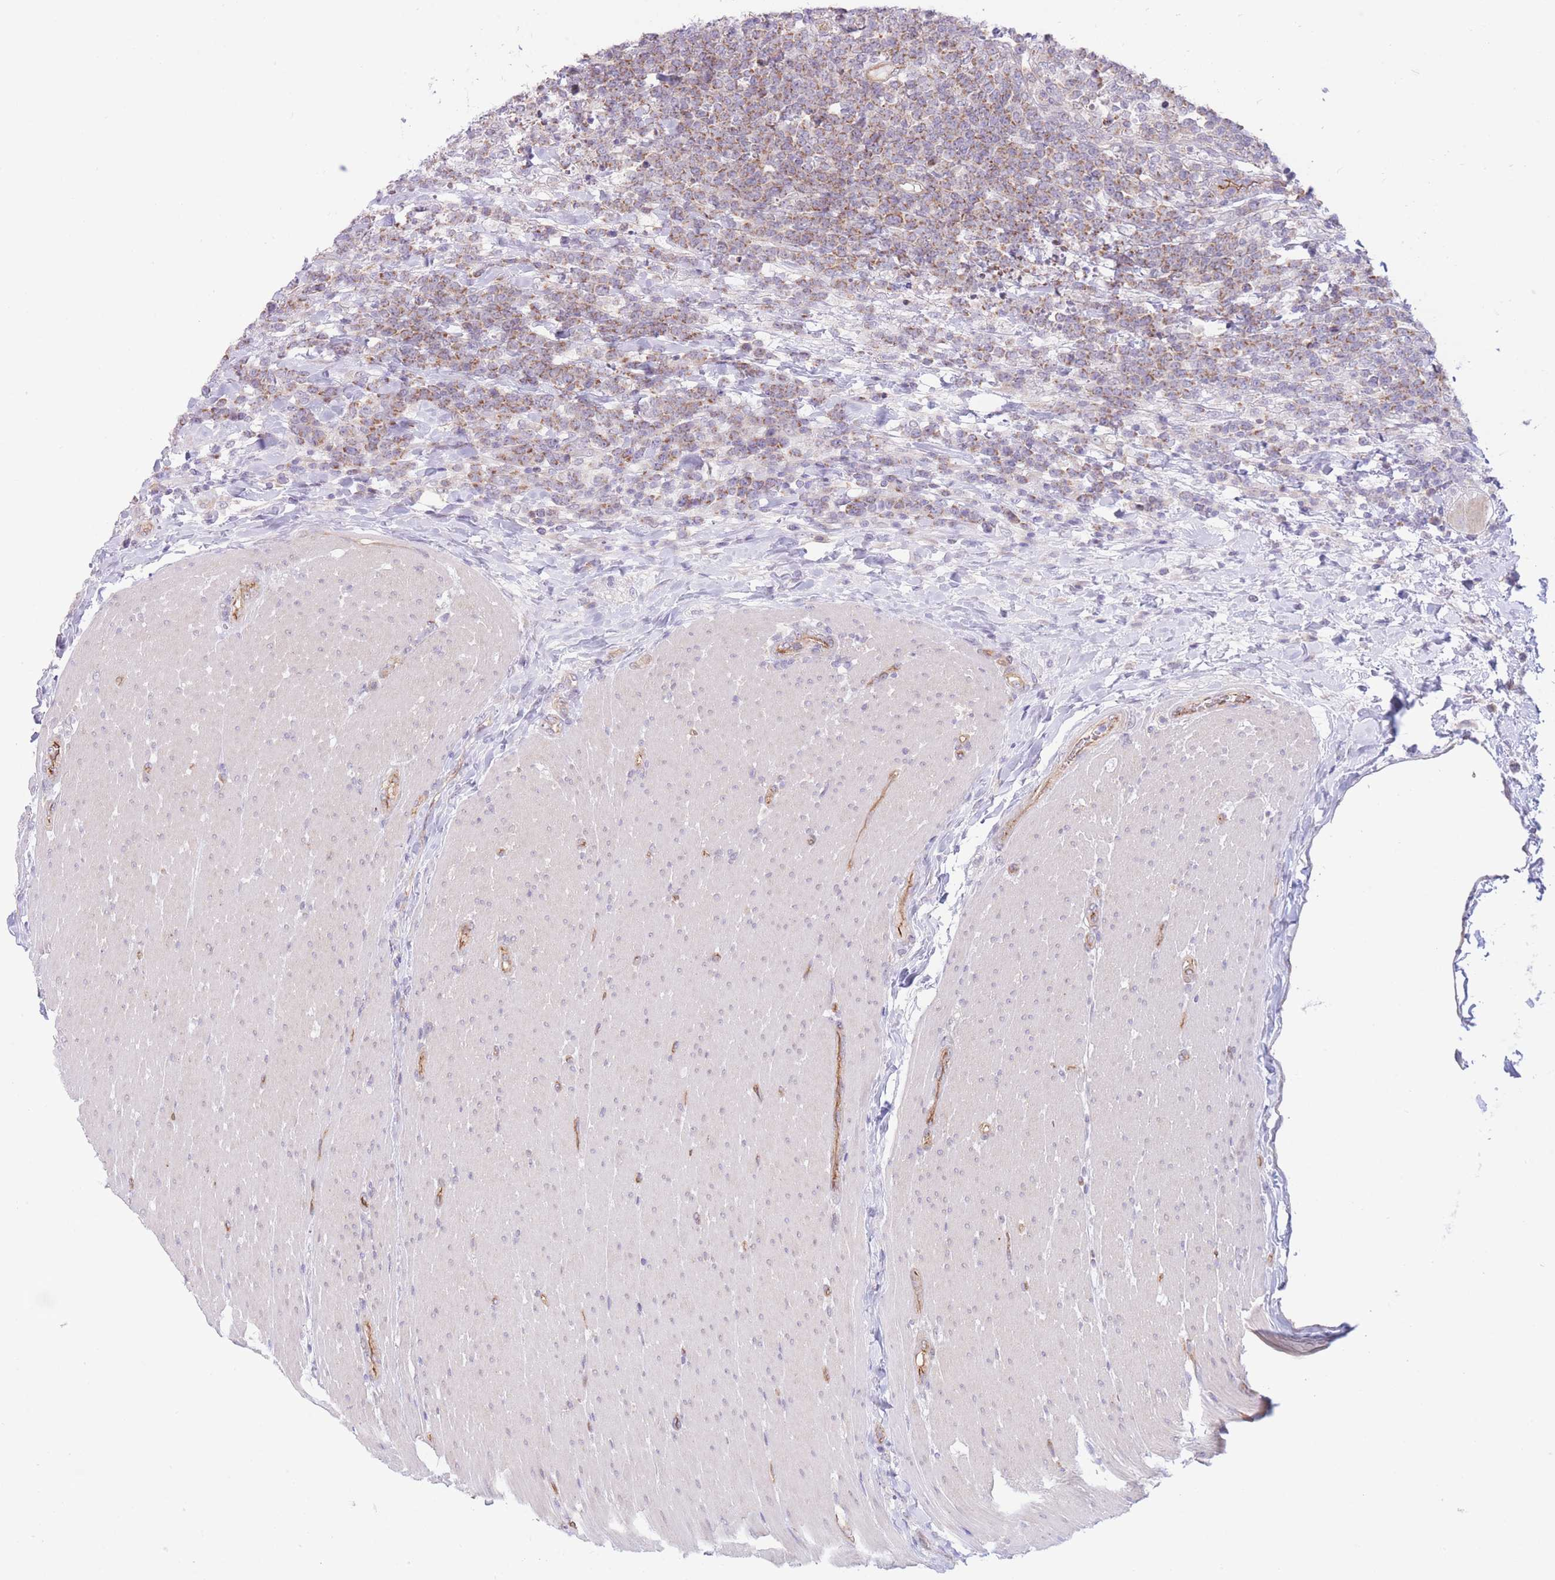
{"staining": {"intensity": "weak", "quantity": ">75%", "location": "cytoplasmic/membranous"}, "tissue": "lymphoma", "cell_type": "Tumor cells", "image_type": "cancer", "snomed": [{"axis": "morphology", "description": "Malignant lymphoma, non-Hodgkin's type, High grade"}, {"axis": "topography", "description": "Small intestine"}], "caption": "Immunohistochemistry (IHC) histopathology image of lymphoma stained for a protein (brown), which demonstrates low levels of weak cytoplasmic/membranous staining in approximately >75% of tumor cells.", "gene": "MRPS31", "patient": {"sex": "male", "age": 8}}